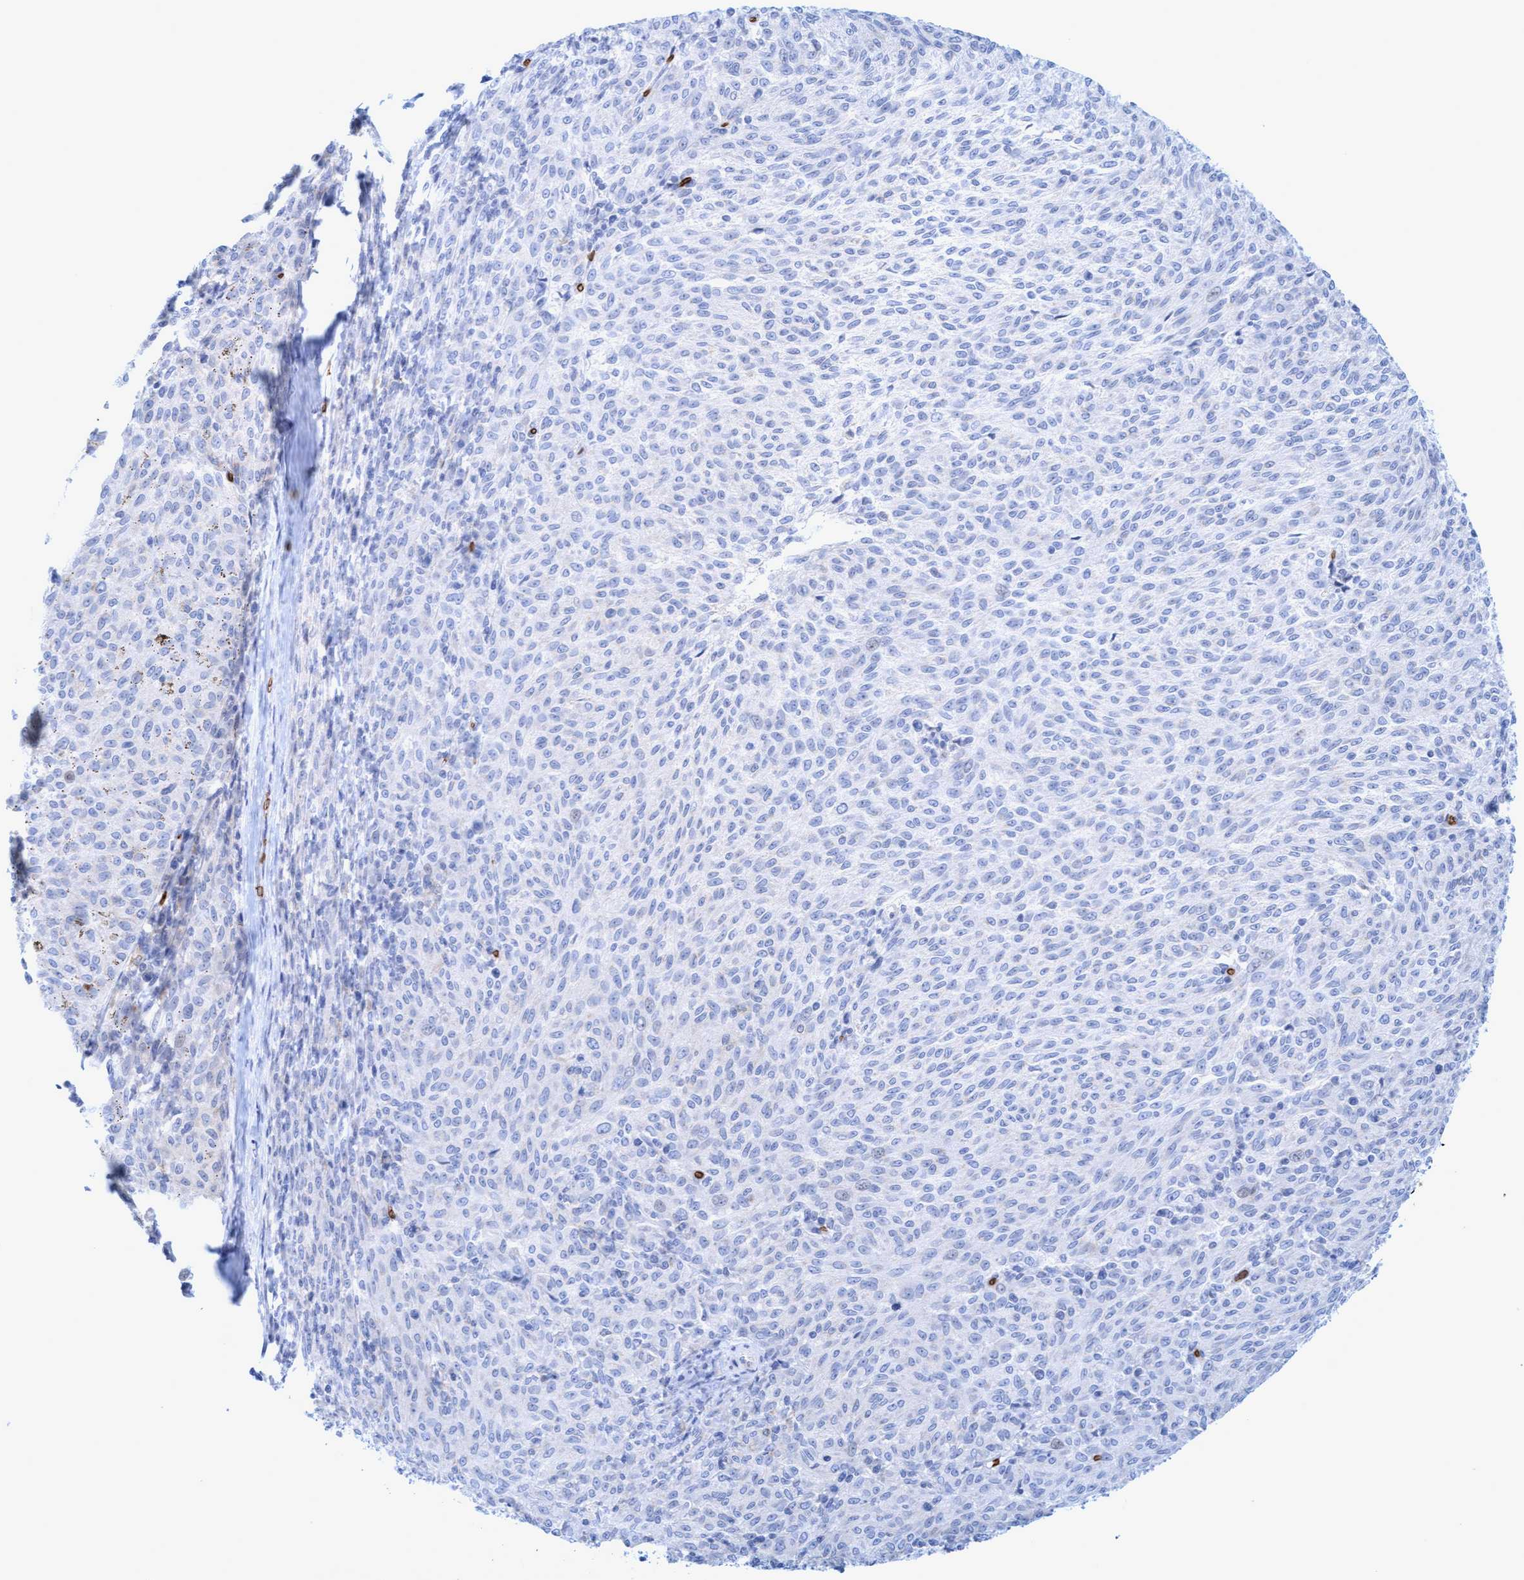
{"staining": {"intensity": "negative", "quantity": "none", "location": "none"}, "tissue": "melanoma", "cell_type": "Tumor cells", "image_type": "cancer", "snomed": [{"axis": "morphology", "description": "Malignant melanoma, NOS"}, {"axis": "topography", "description": "Skin"}], "caption": "Malignant melanoma was stained to show a protein in brown. There is no significant expression in tumor cells. (DAB immunohistochemistry (IHC) visualized using brightfield microscopy, high magnification).", "gene": "SPEM2", "patient": {"sex": "female", "age": 72}}